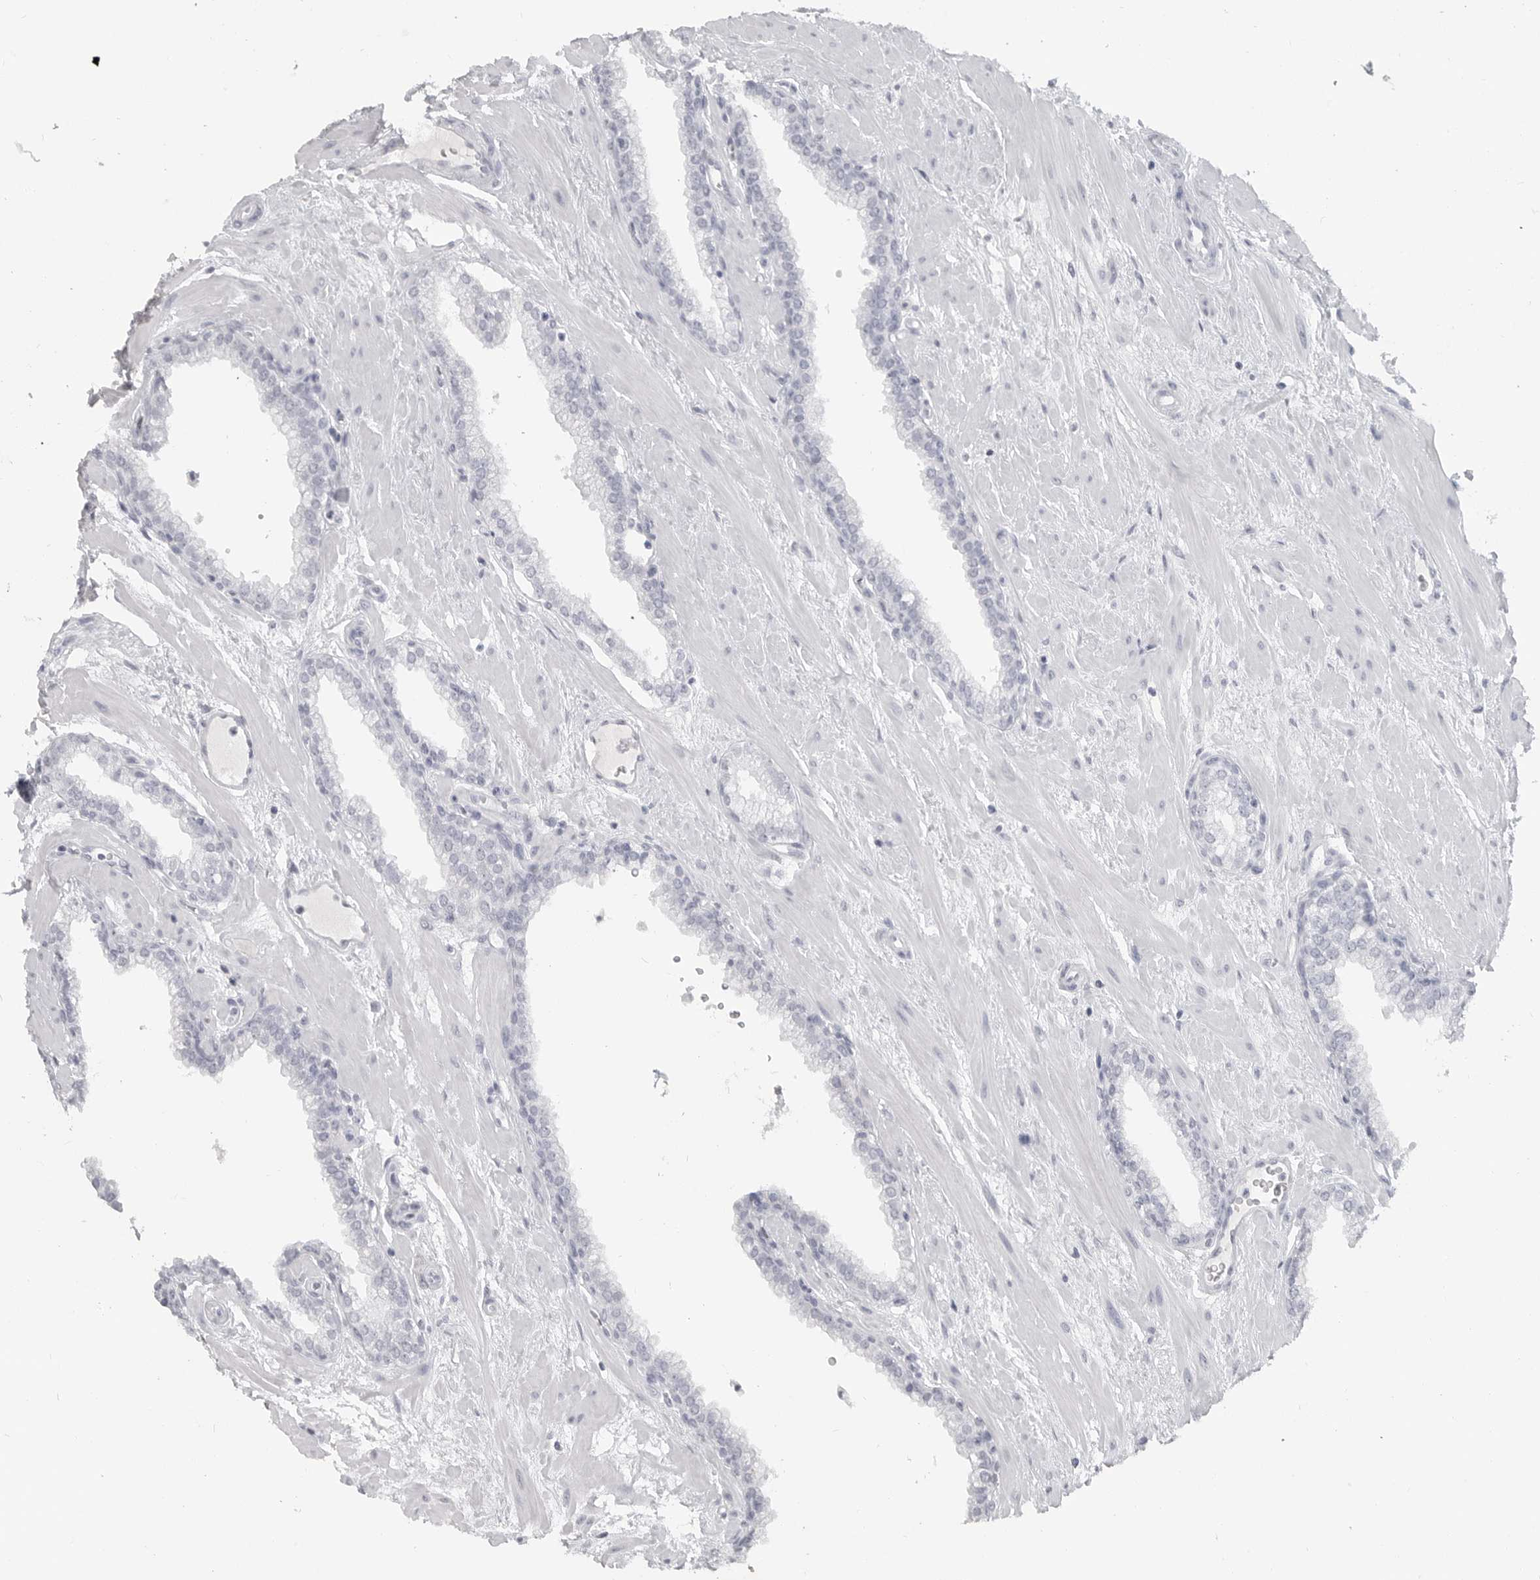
{"staining": {"intensity": "negative", "quantity": "none", "location": "none"}, "tissue": "prostate", "cell_type": "Glandular cells", "image_type": "normal", "snomed": [{"axis": "morphology", "description": "Normal tissue, NOS"}, {"axis": "morphology", "description": "Urothelial carcinoma, Low grade"}, {"axis": "topography", "description": "Urinary bladder"}, {"axis": "topography", "description": "Prostate"}], "caption": "Glandular cells show no significant protein expression in normal prostate. (DAB (3,3'-diaminobenzidine) immunohistochemistry (IHC) visualized using brightfield microscopy, high magnification).", "gene": "LY6D", "patient": {"sex": "male", "age": 60}}